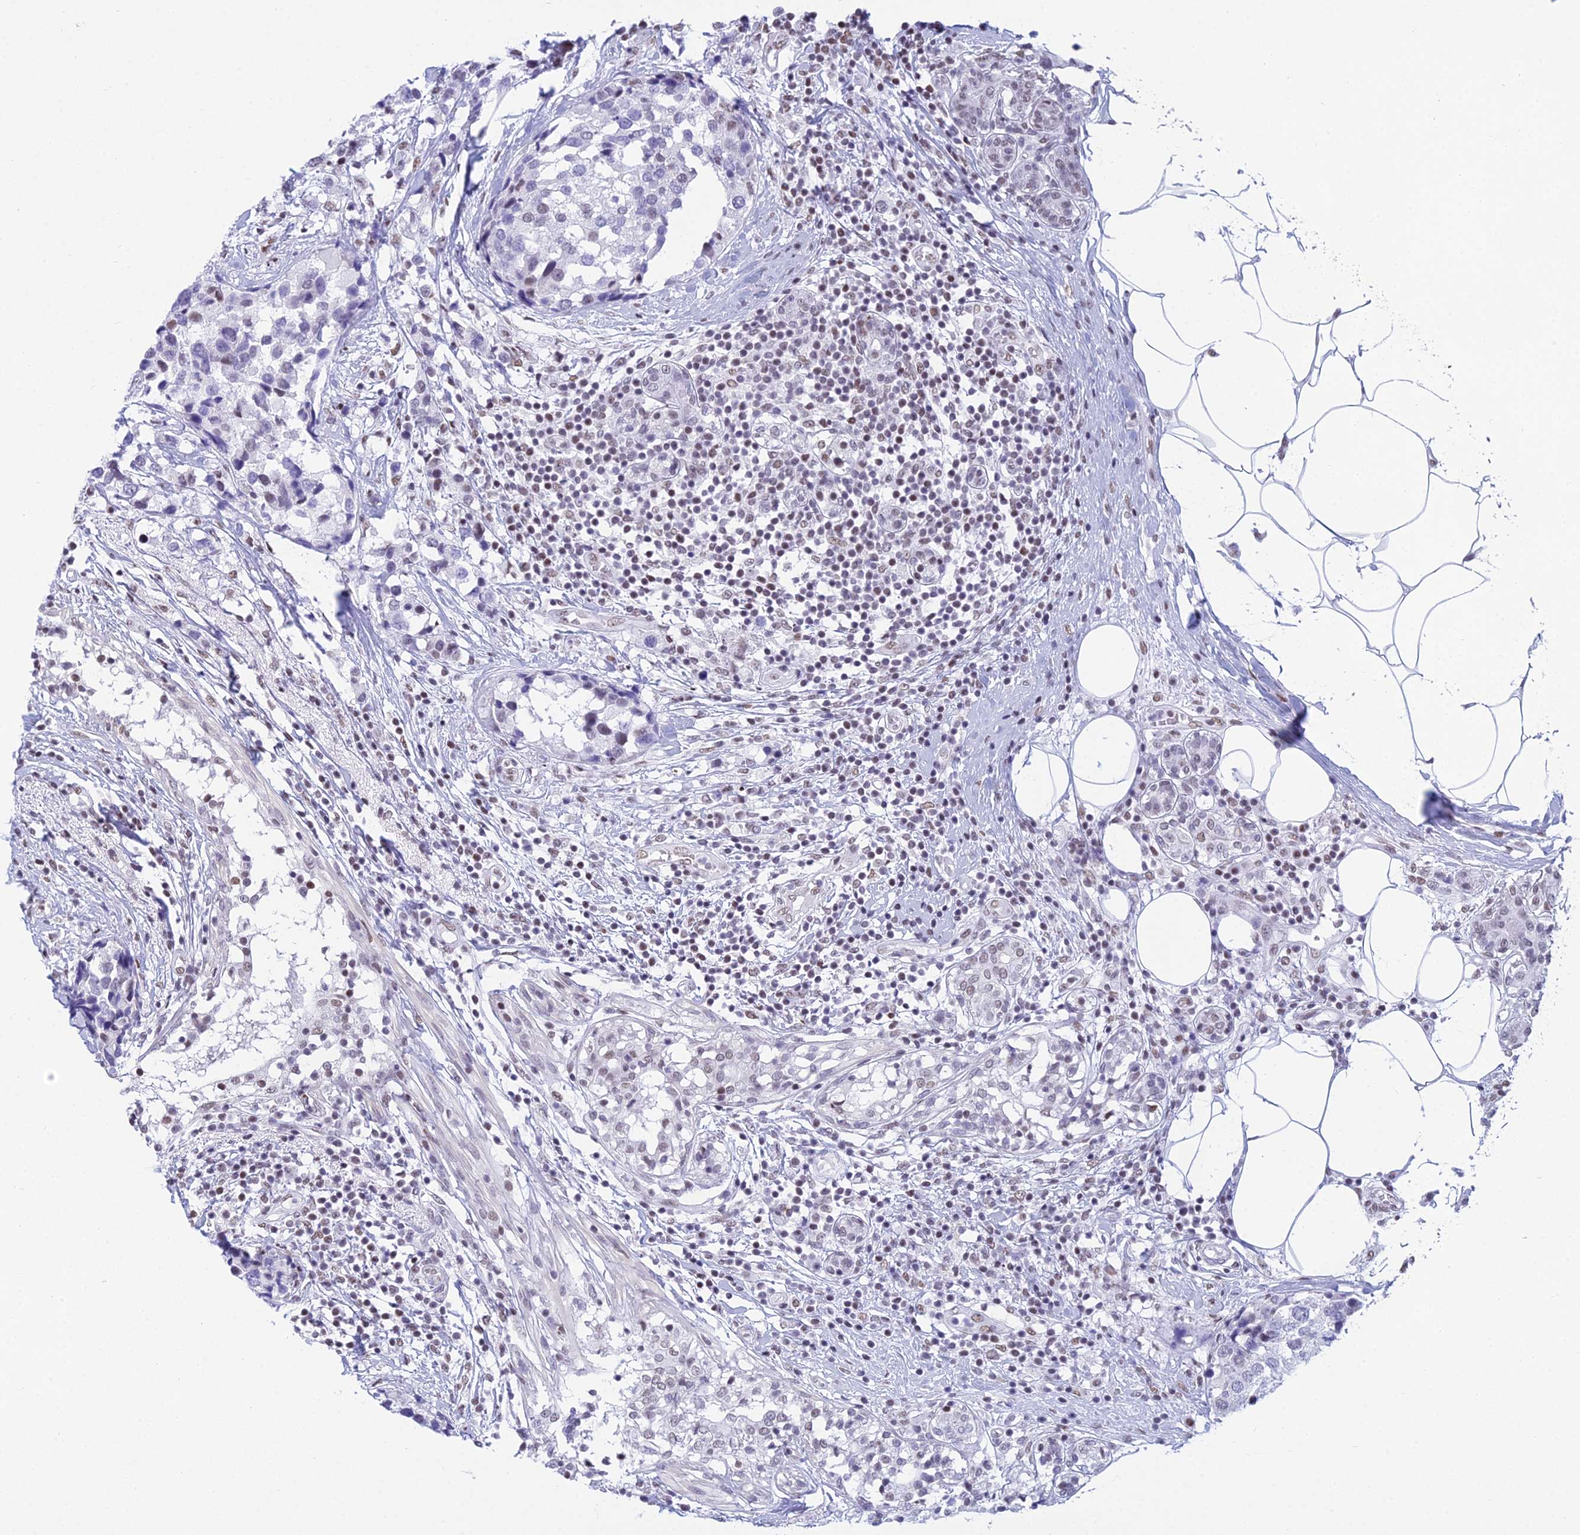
{"staining": {"intensity": "weak", "quantity": "<25%", "location": "nuclear"}, "tissue": "breast cancer", "cell_type": "Tumor cells", "image_type": "cancer", "snomed": [{"axis": "morphology", "description": "Lobular carcinoma"}, {"axis": "topography", "description": "Breast"}], "caption": "Tumor cells show no significant protein positivity in breast cancer (lobular carcinoma).", "gene": "CDC26", "patient": {"sex": "female", "age": 59}}